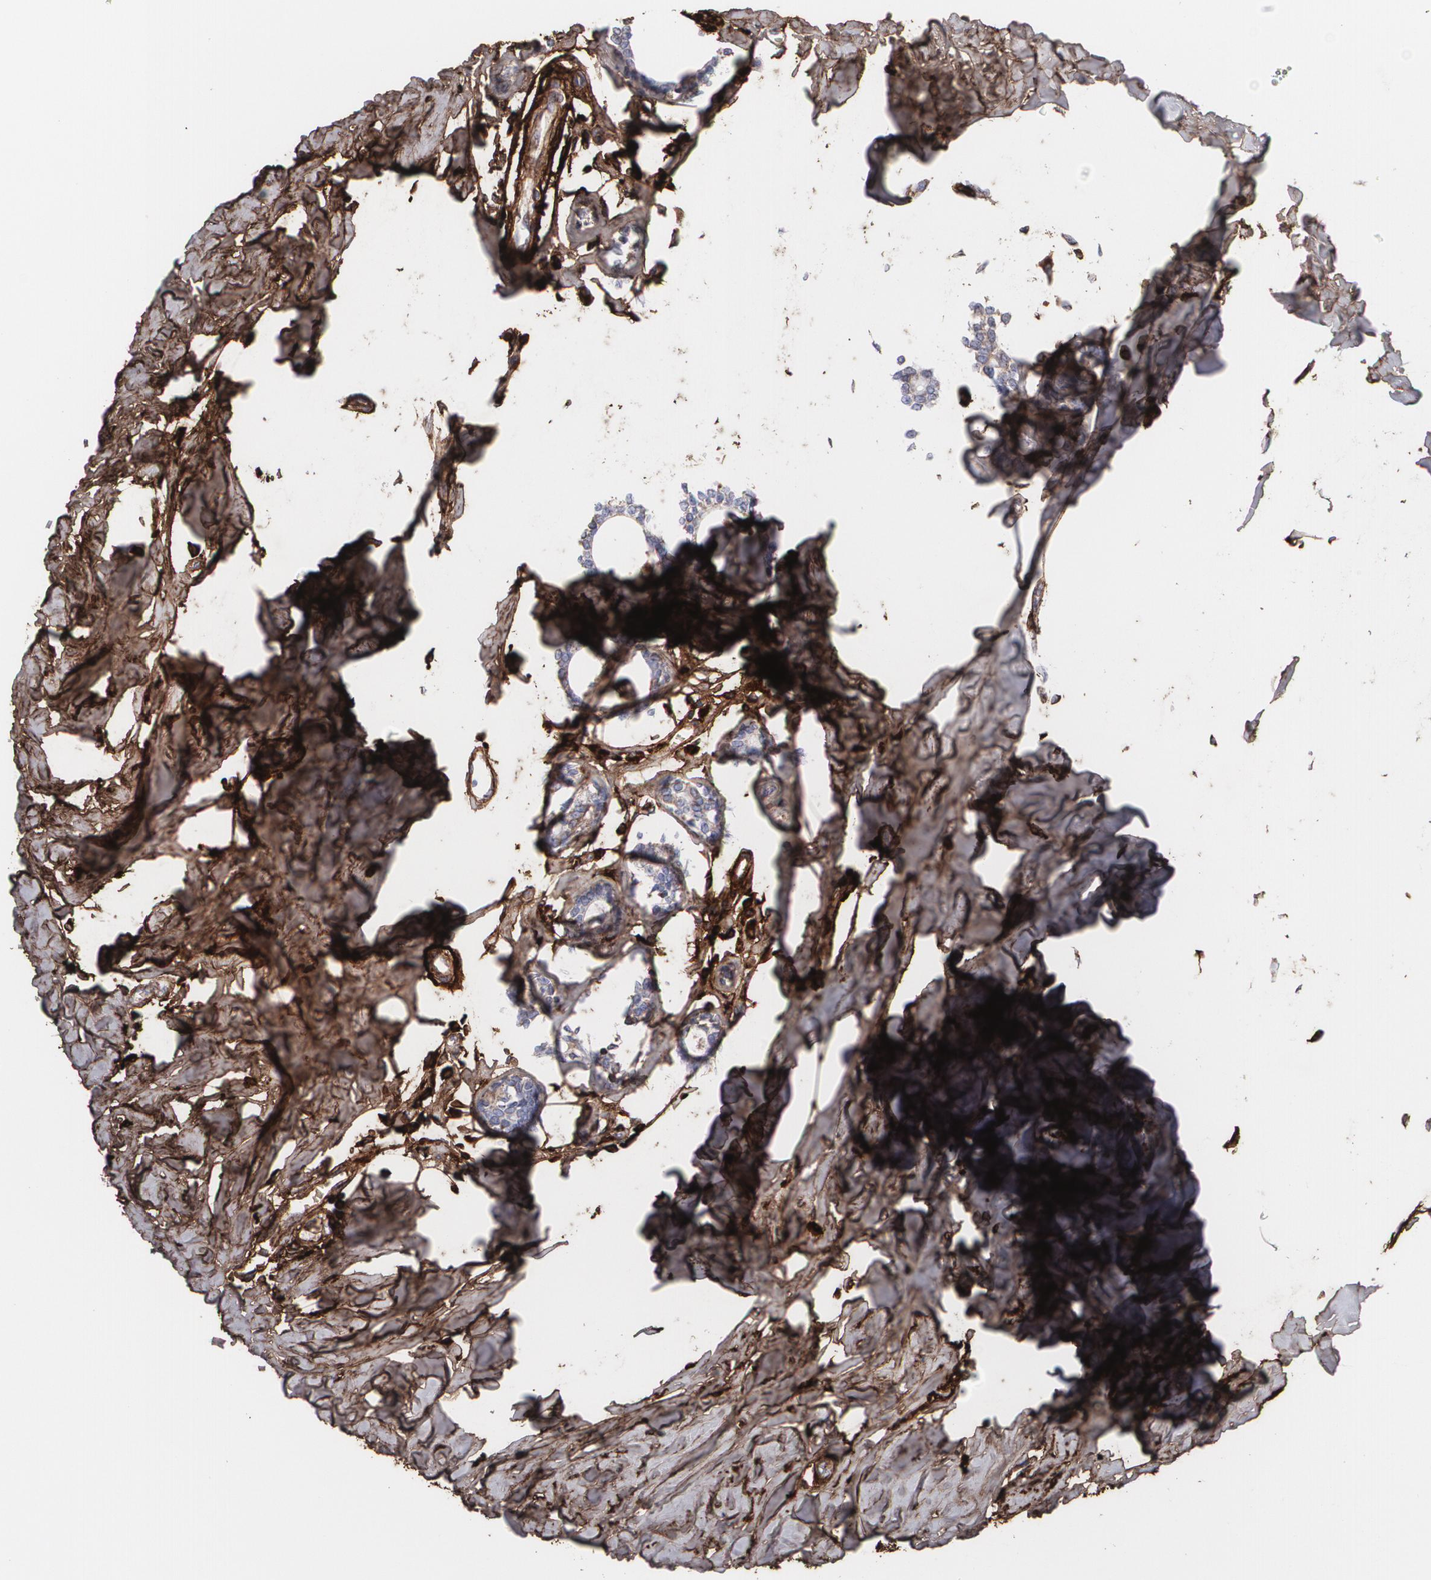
{"staining": {"intensity": "moderate", "quantity": ">75%", "location": "cytoplasmic/membranous"}, "tissue": "breast cancer", "cell_type": "Tumor cells", "image_type": "cancer", "snomed": [{"axis": "morphology", "description": "Lobular carcinoma"}, {"axis": "topography", "description": "Breast"}], "caption": "Immunohistochemical staining of human breast cancer shows moderate cytoplasmic/membranous protein positivity in approximately >75% of tumor cells.", "gene": "FBLN1", "patient": {"sex": "female", "age": 51}}